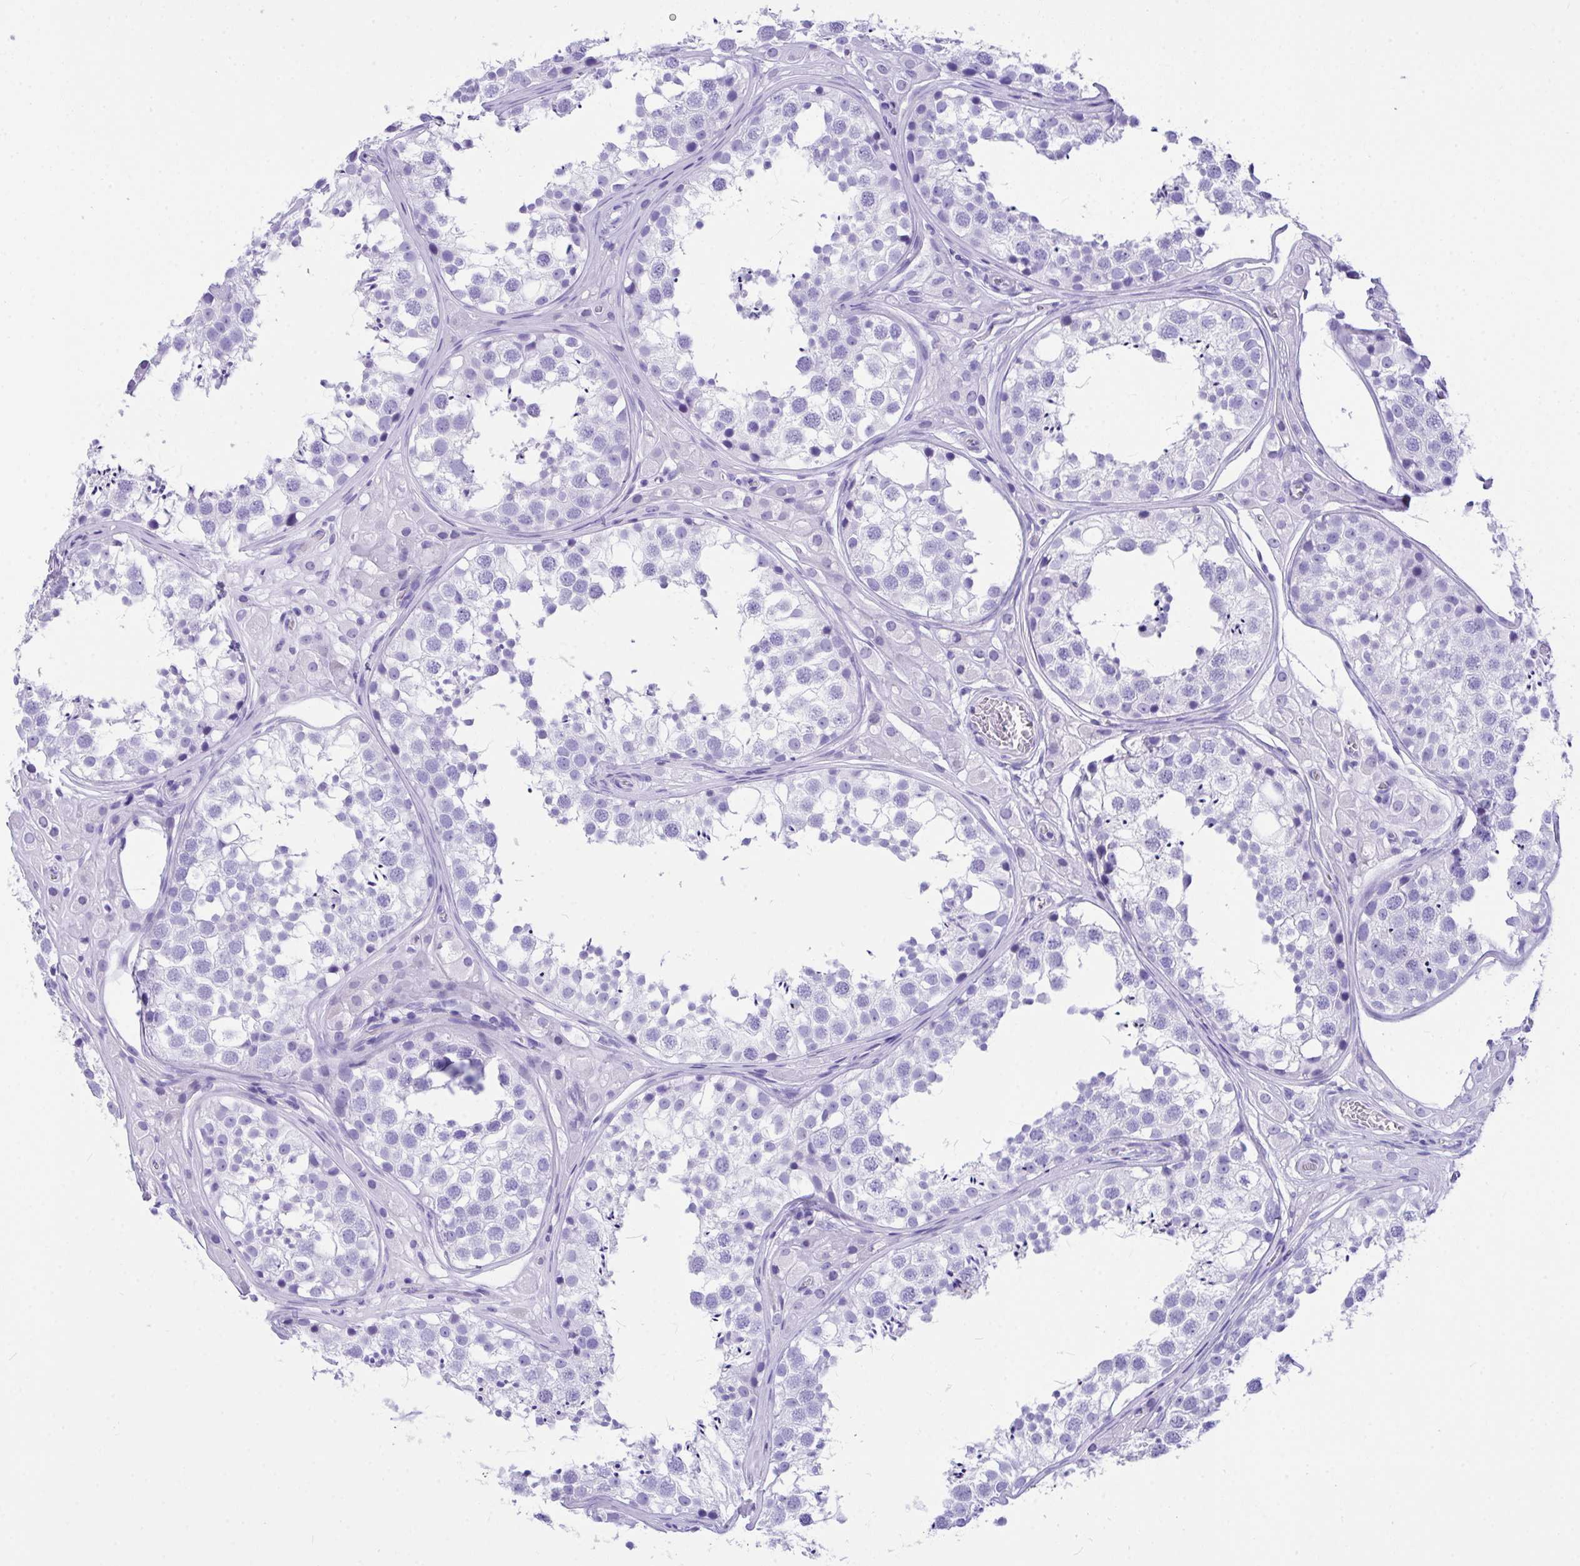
{"staining": {"intensity": "negative", "quantity": "none", "location": "none"}, "tissue": "testis", "cell_type": "Cells in seminiferous ducts", "image_type": "normal", "snomed": [{"axis": "morphology", "description": "Normal tissue, NOS"}, {"axis": "topography", "description": "Testis"}], "caption": "The histopathology image demonstrates no staining of cells in seminiferous ducts in benign testis.", "gene": "BEST4", "patient": {"sex": "male", "age": 13}}